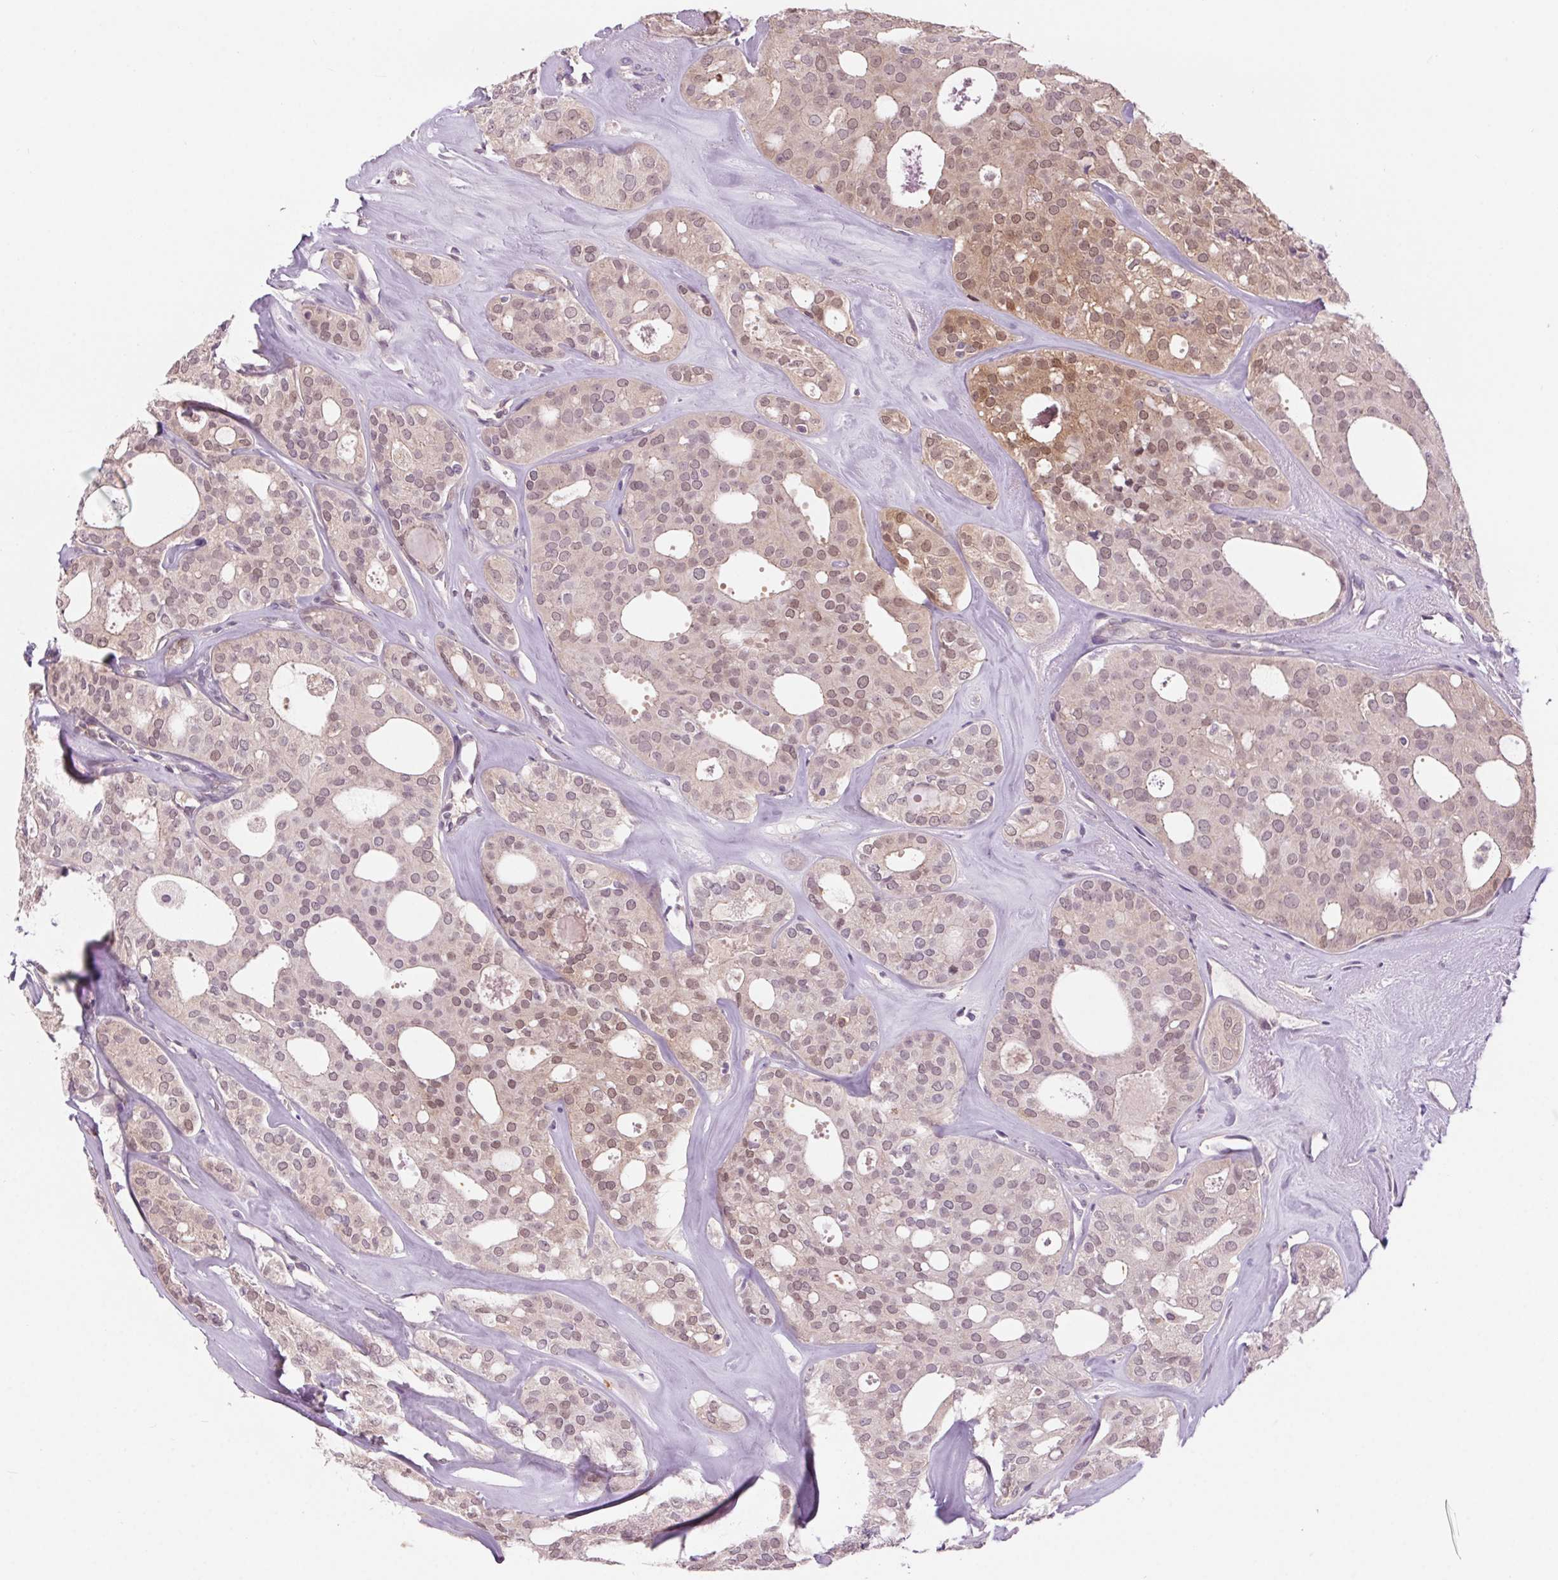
{"staining": {"intensity": "weak", "quantity": "25%-75%", "location": "cytoplasmic/membranous,nuclear"}, "tissue": "thyroid cancer", "cell_type": "Tumor cells", "image_type": "cancer", "snomed": [{"axis": "morphology", "description": "Follicular adenoma carcinoma, NOS"}, {"axis": "topography", "description": "Thyroid gland"}], "caption": "About 25%-75% of tumor cells in follicular adenoma carcinoma (thyroid) show weak cytoplasmic/membranous and nuclear protein expression as visualized by brown immunohistochemical staining.", "gene": "HHLA2", "patient": {"sex": "male", "age": 75}}